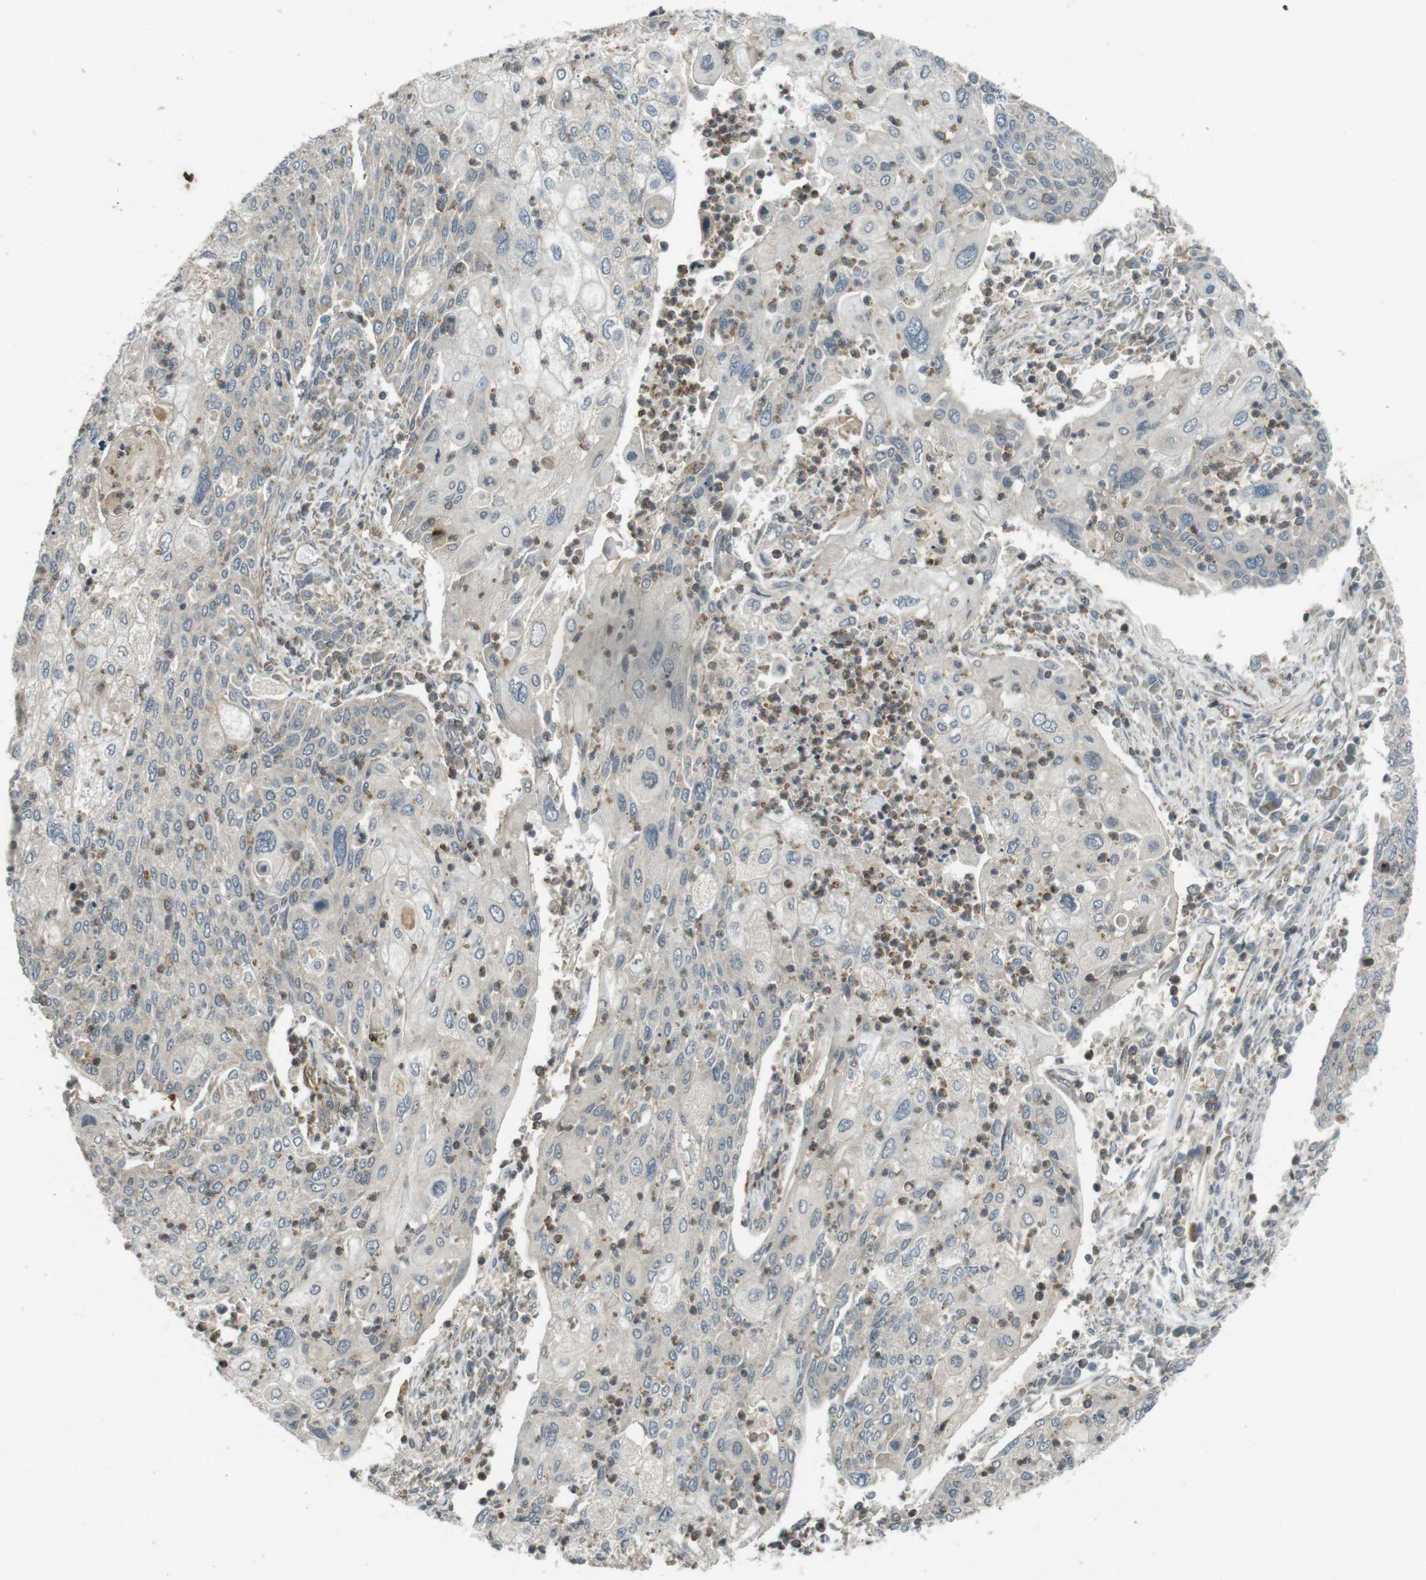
{"staining": {"intensity": "negative", "quantity": "none", "location": "none"}, "tissue": "cervical cancer", "cell_type": "Tumor cells", "image_type": "cancer", "snomed": [{"axis": "morphology", "description": "Squamous cell carcinoma, NOS"}, {"axis": "topography", "description": "Cervix"}], "caption": "Tumor cells show no significant protein positivity in cervical cancer.", "gene": "ZYX", "patient": {"sex": "female", "age": 40}}